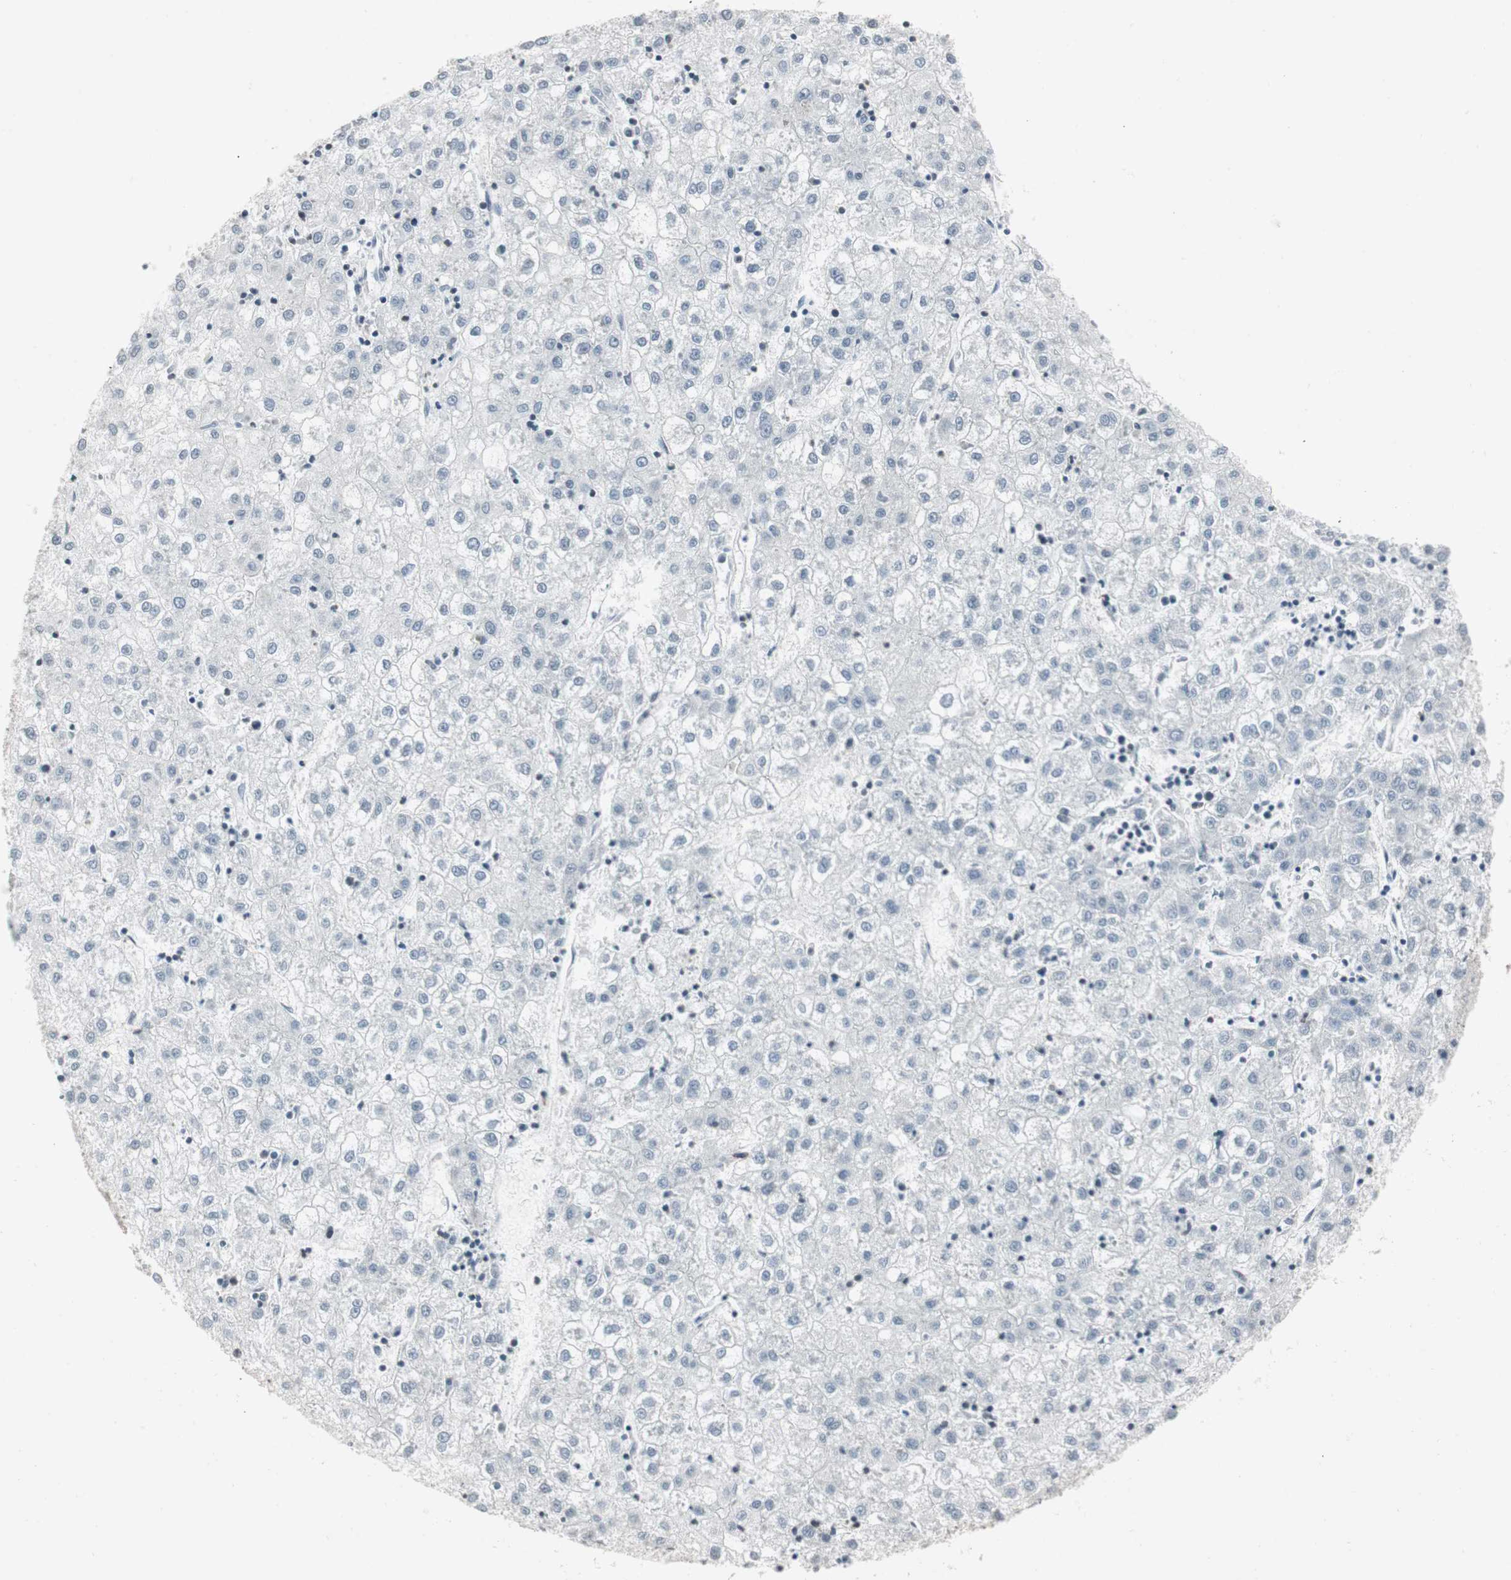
{"staining": {"intensity": "negative", "quantity": "none", "location": "none"}, "tissue": "liver cancer", "cell_type": "Tumor cells", "image_type": "cancer", "snomed": [{"axis": "morphology", "description": "Carcinoma, Hepatocellular, NOS"}, {"axis": "topography", "description": "Liver"}], "caption": "Tumor cells are negative for brown protein staining in liver cancer (hepatocellular carcinoma).", "gene": "ARHGEF1", "patient": {"sex": "male", "age": 72}}